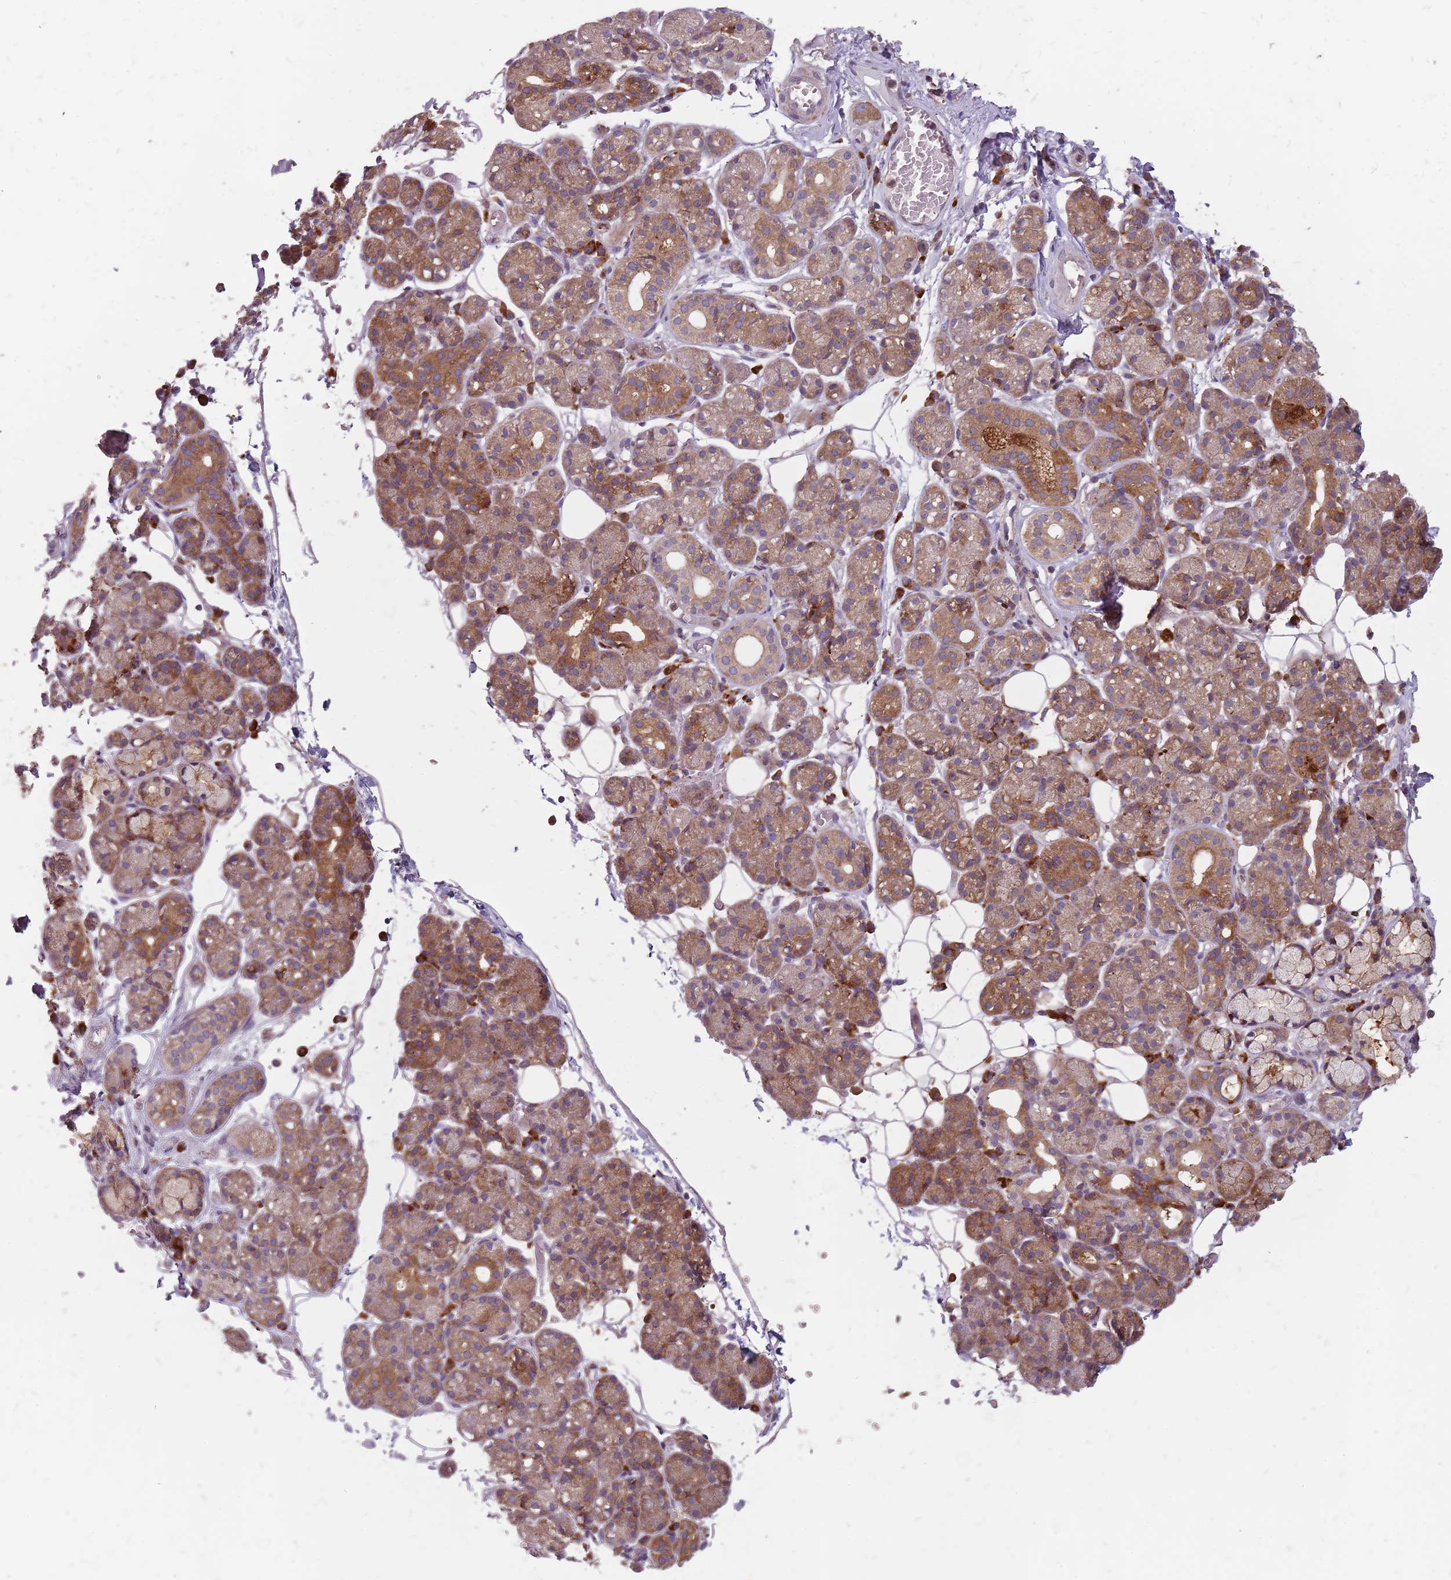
{"staining": {"intensity": "moderate", "quantity": ">75%", "location": "cytoplasmic/membranous"}, "tissue": "salivary gland", "cell_type": "Glandular cells", "image_type": "normal", "snomed": [{"axis": "morphology", "description": "Normal tissue, NOS"}, {"axis": "topography", "description": "Salivary gland"}], "caption": "Benign salivary gland shows moderate cytoplasmic/membranous staining in approximately >75% of glandular cells, visualized by immunohistochemistry.", "gene": "NME4", "patient": {"sex": "male", "age": 63}}